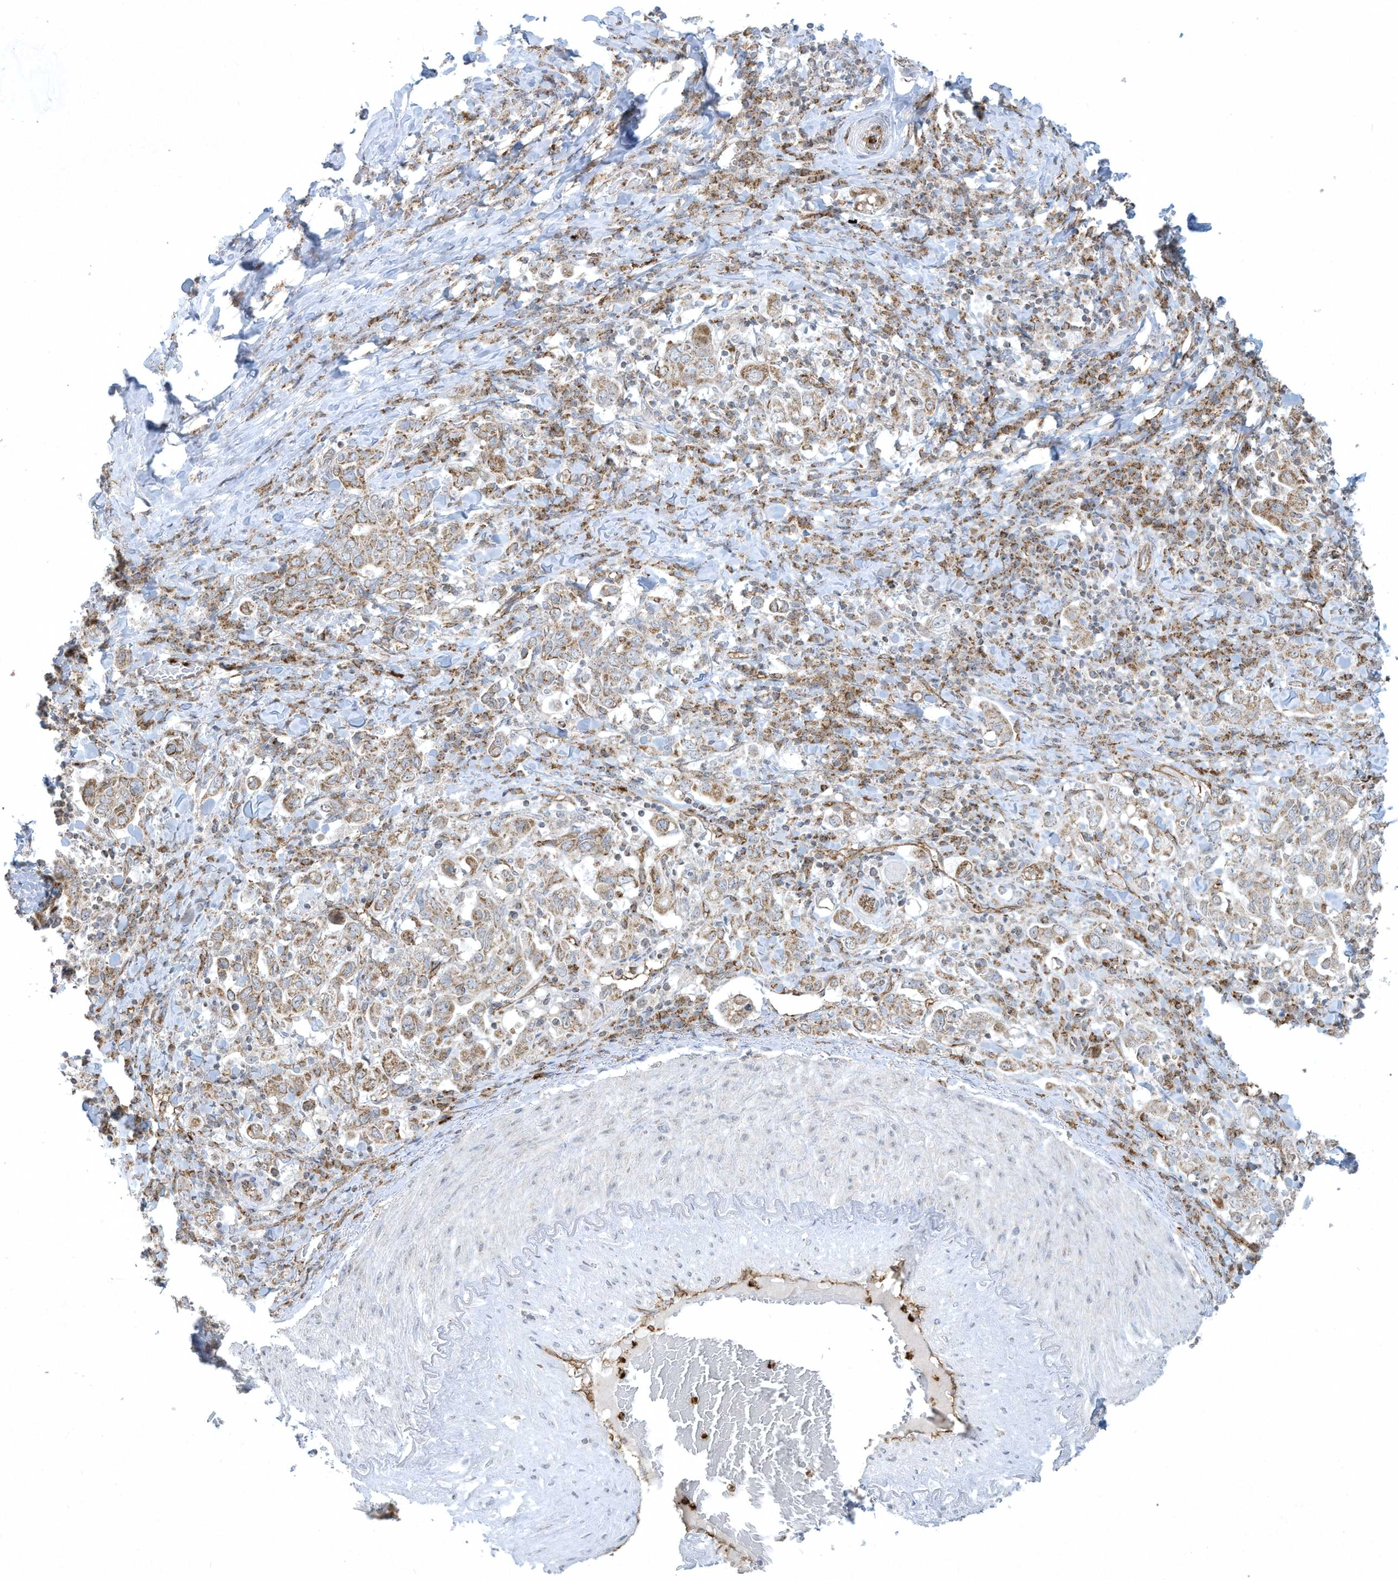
{"staining": {"intensity": "moderate", "quantity": ">75%", "location": "cytoplasmic/membranous"}, "tissue": "stomach cancer", "cell_type": "Tumor cells", "image_type": "cancer", "snomed": [{"axis": "morphology", "description": "Adenocarcinoma, NOS"}, {"axis": "topography", "description": "Stomach, upper"}], "caption": "Stomach adenocarcinoma tissue demonstrates moderate cytoplasmic/membranous expression in approximately >75% of tumor cells", "gene": "CHRNA4", "patient": {"sex": "male", "age": 62}}